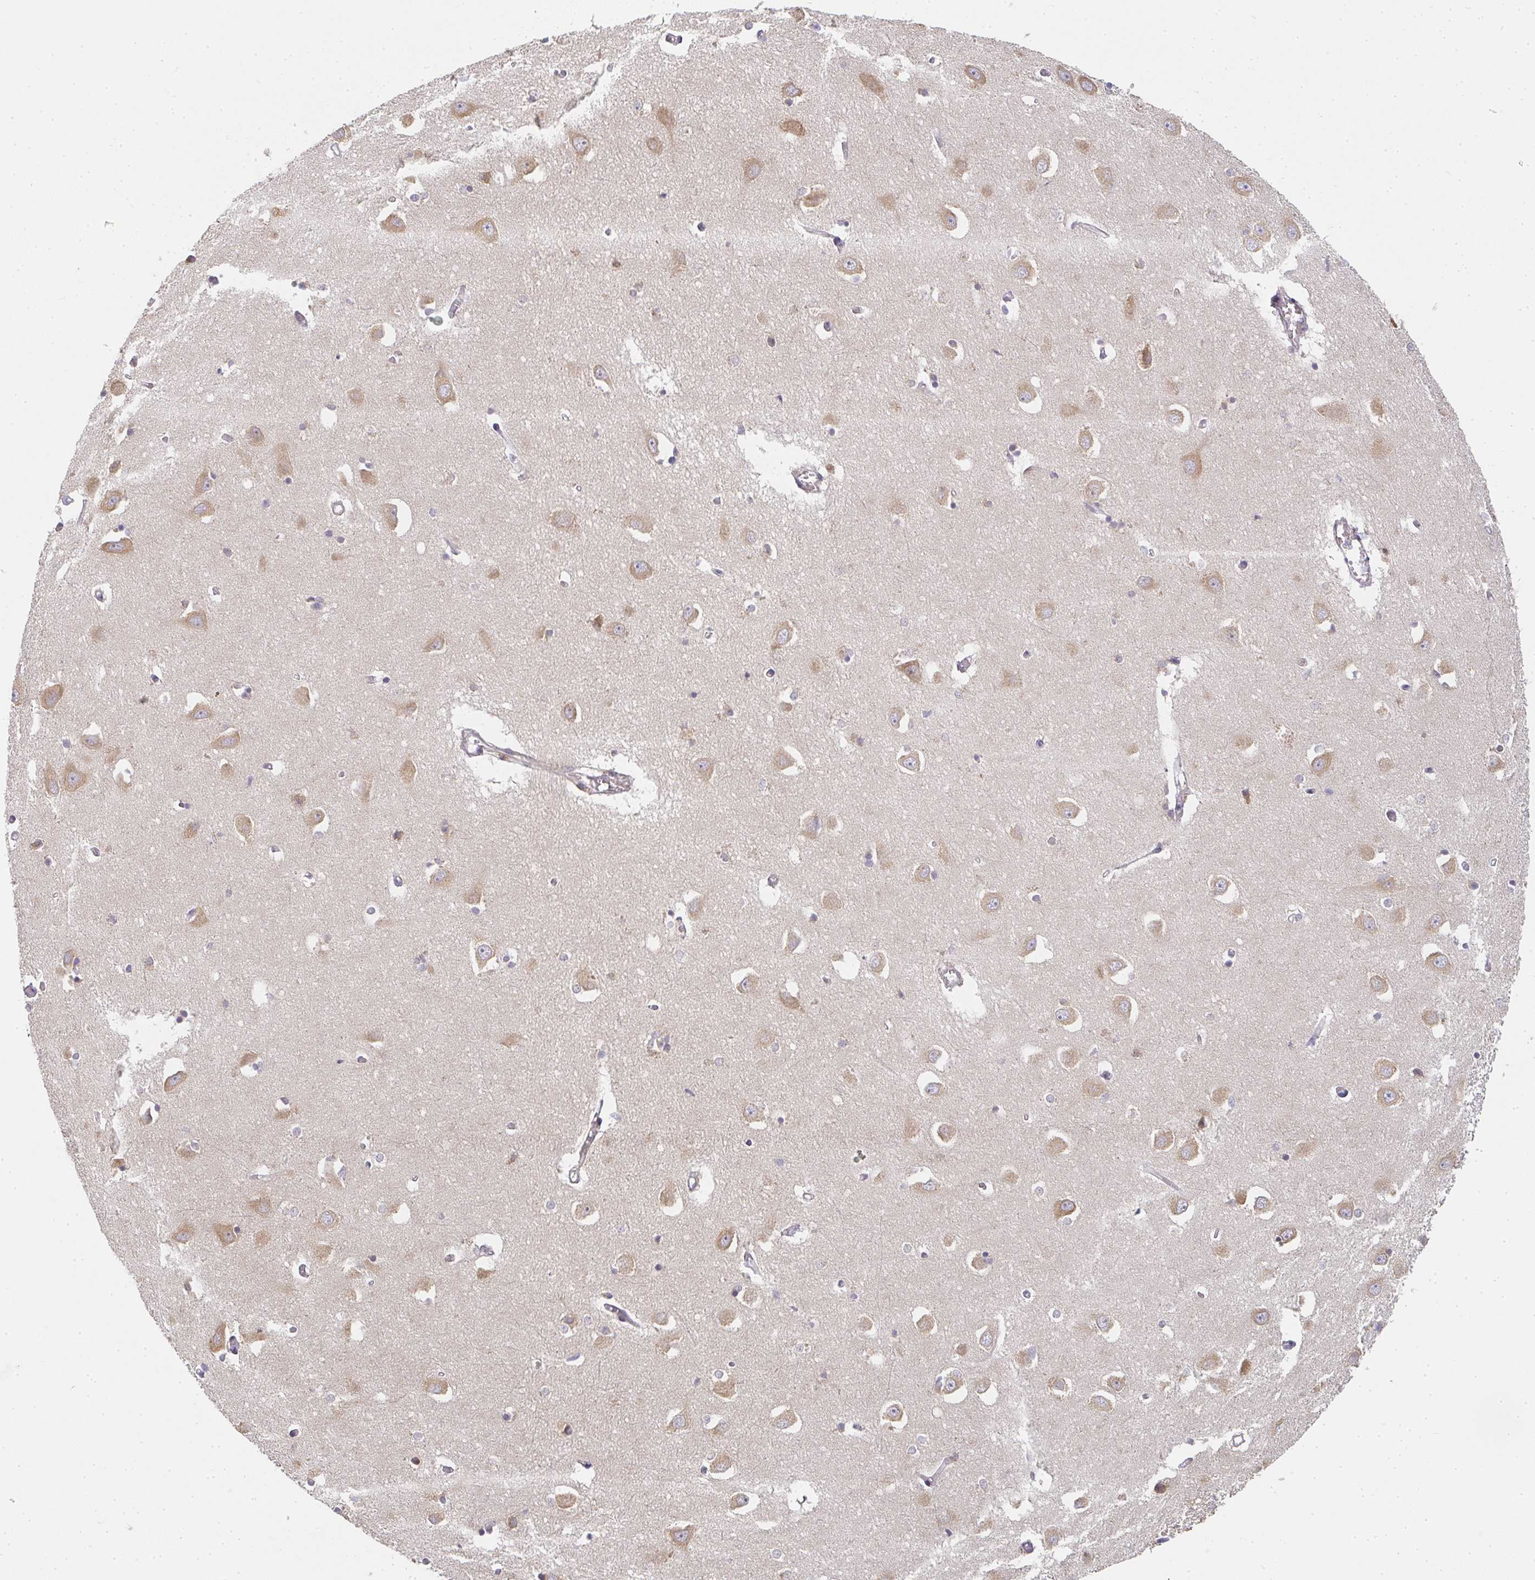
{"staining": {"intensity": "moderate", "quantity": "25%-75%", "location": "cytoplasmic/membranous"}, "tissue": "caudate", "cell_type": "Glial cells", "image_type": "normal", "snomed": [{"axis": "morphology", "description": "Normal tissue, NOS"}, {"axis": "topography", "description": "Lateral ventricle wall"}, {"axis": "topography", "description": "Hippocampus"}], "caption": "Protein analysis of benign caudate demonstrates moderate cytoplasmic/membranous staining in about 25%-75% of glial cells.", "gene": "SLC35B3", "patient": {"sex": "female", "age": 63}}